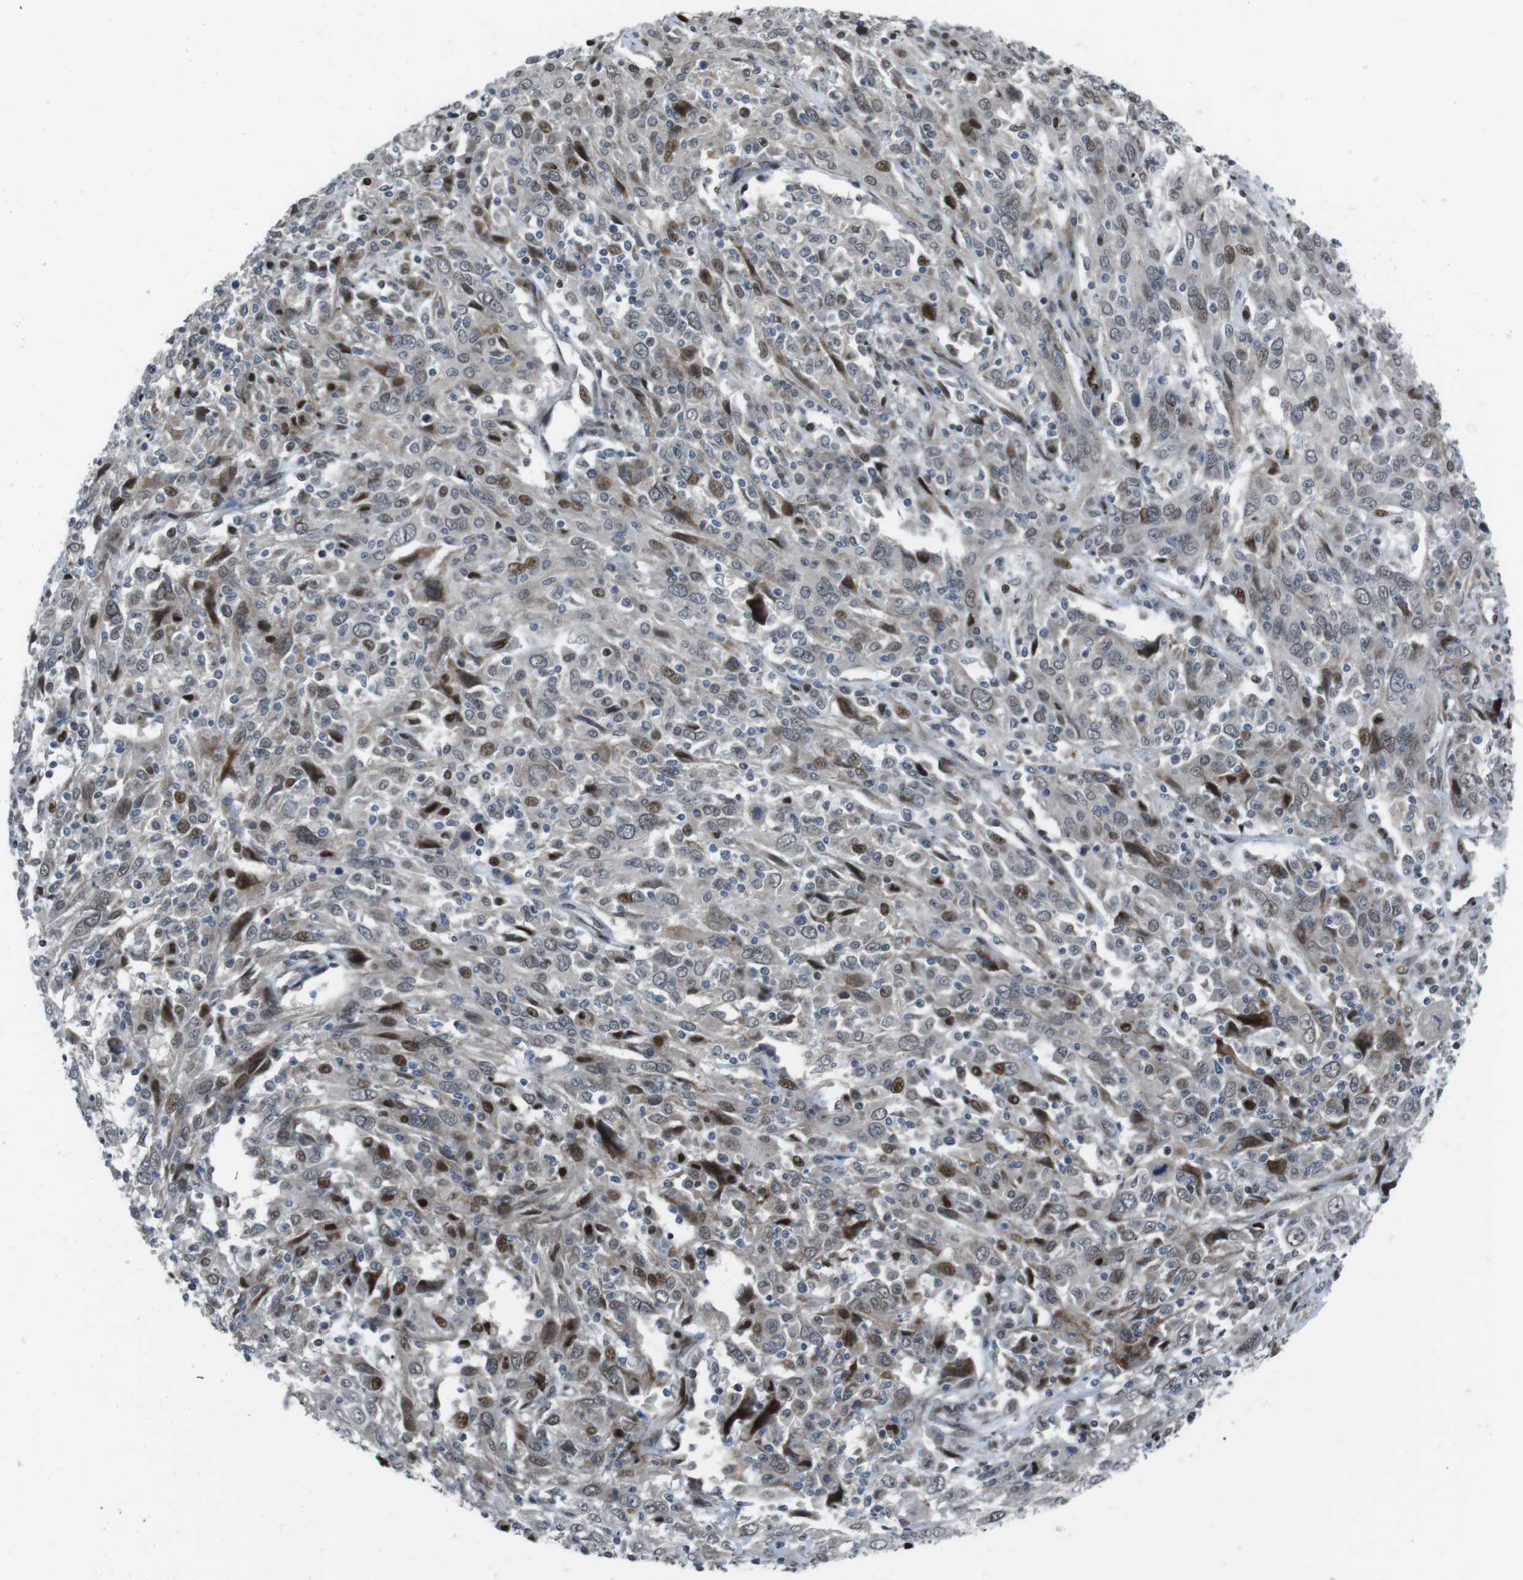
{"staining": {"intensity": "moderate", "quantity": "<25%", "location": "nuclear"}, "tissue": "cervical cancer", "cell_type": "Tumor cells", "image_type": "cancer", "snomed": [{"axis": "morphology", "description": "Squamous cell carcinoma, NOS"}, {"axis": "topography", "description": "Cervix"}], "caption": "Immunohistochemical staining of human cervical cancer (squamous cell carcinoma) displays low levels of moderate nuclear protein positivity in approximately <25% of tumor cells.", "gene": "PBRM1", "patient": {"sex": "female", "age": 46}}